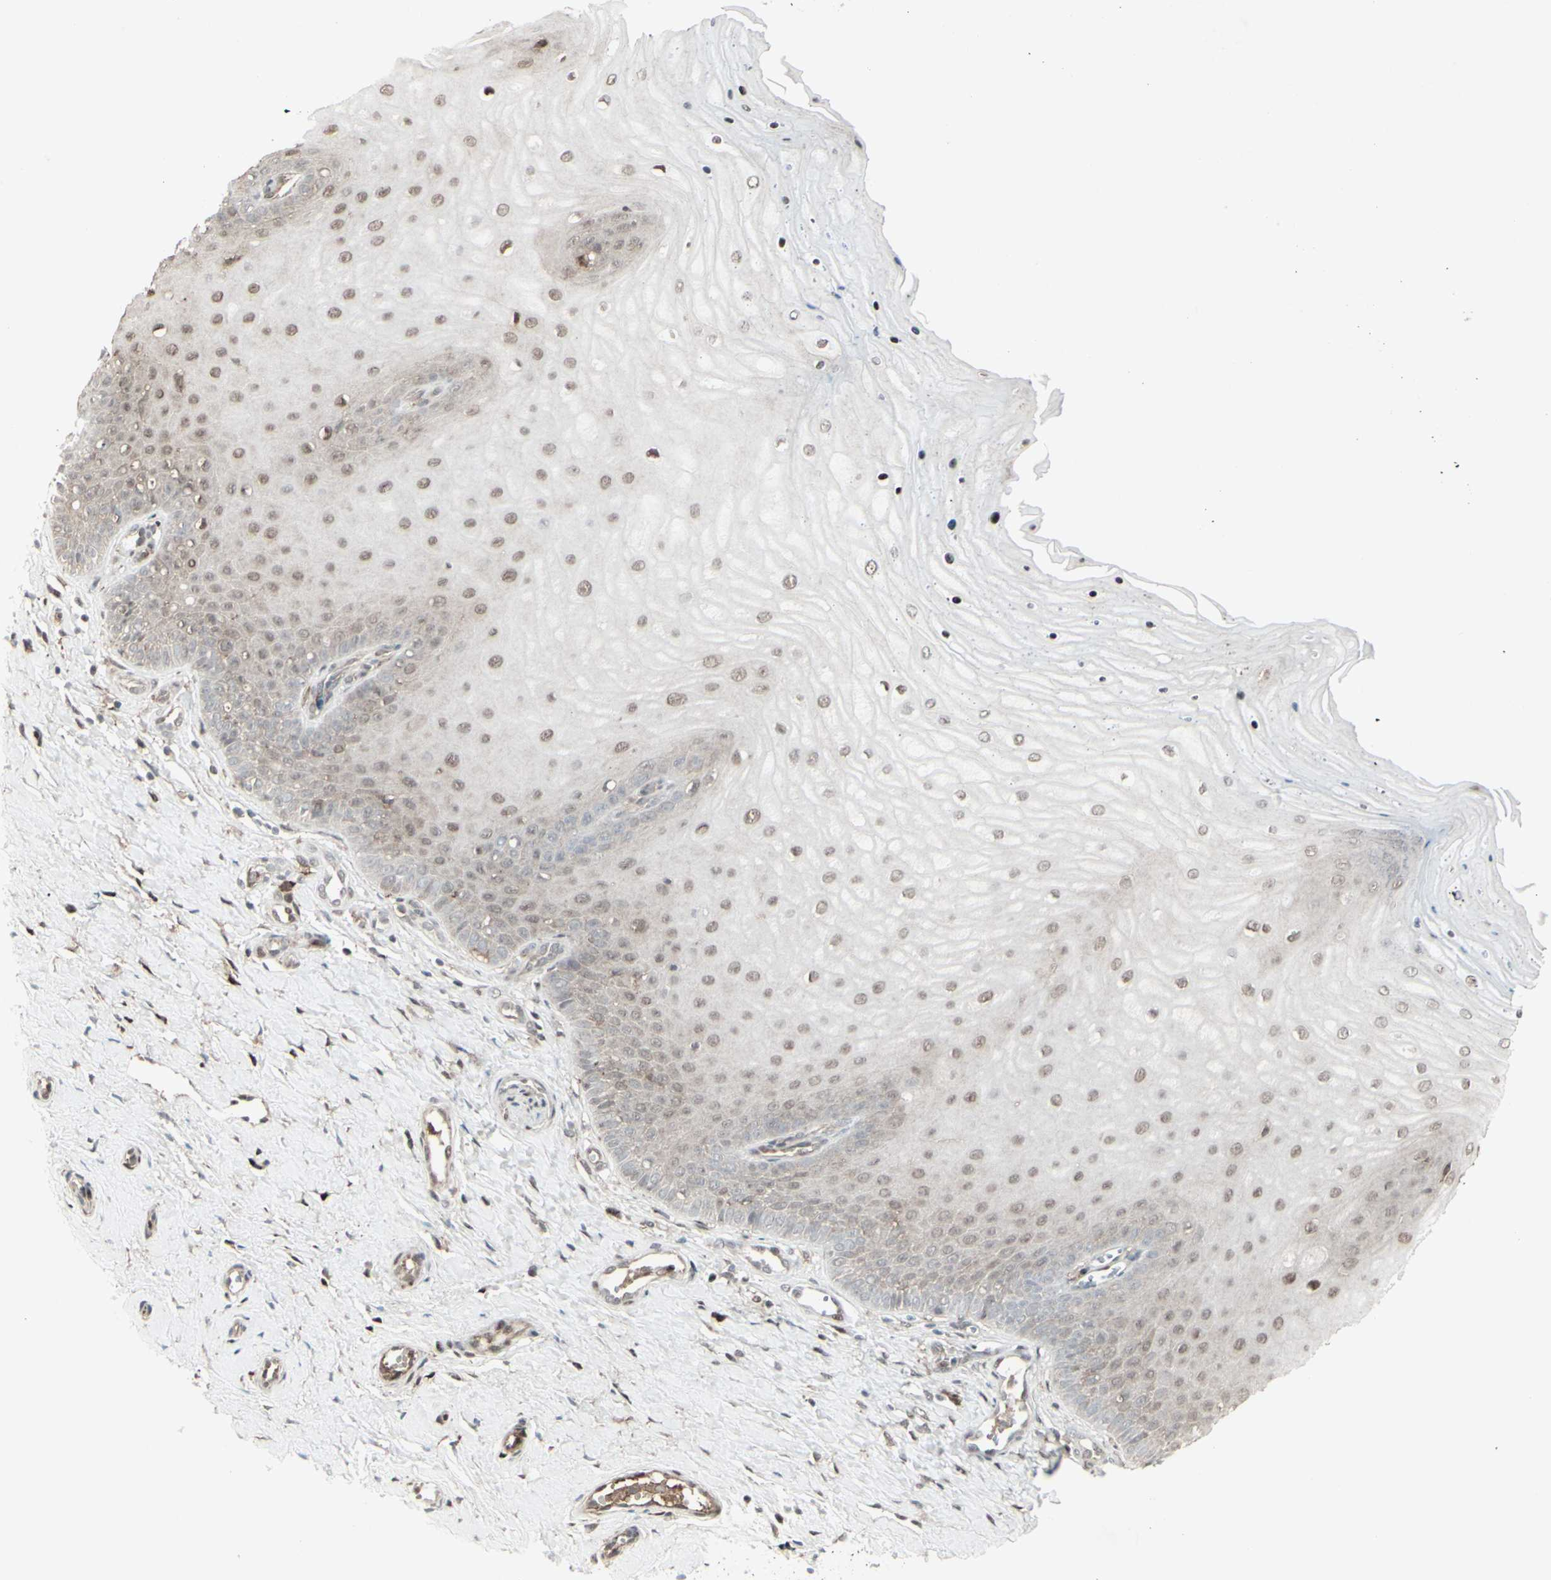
{"staining": {"intensity": "strong", "quantity": ">75%", "location": "nuclear"}, "tissue": "cervix", "cell_type": "Glandular cells", "image_type": "normal", "snomed": [{"axis": "morphology", "description": "Normal tissue, NOS"}, {"axis": "topography", "description": "Cervix"}], "caption": "Glandular cells display high levels of strong nuclear positivity in approximately >75% of cells in benign human cervix.", "gene": "CD33", "patient": {"sex": "female", "age": 55}}